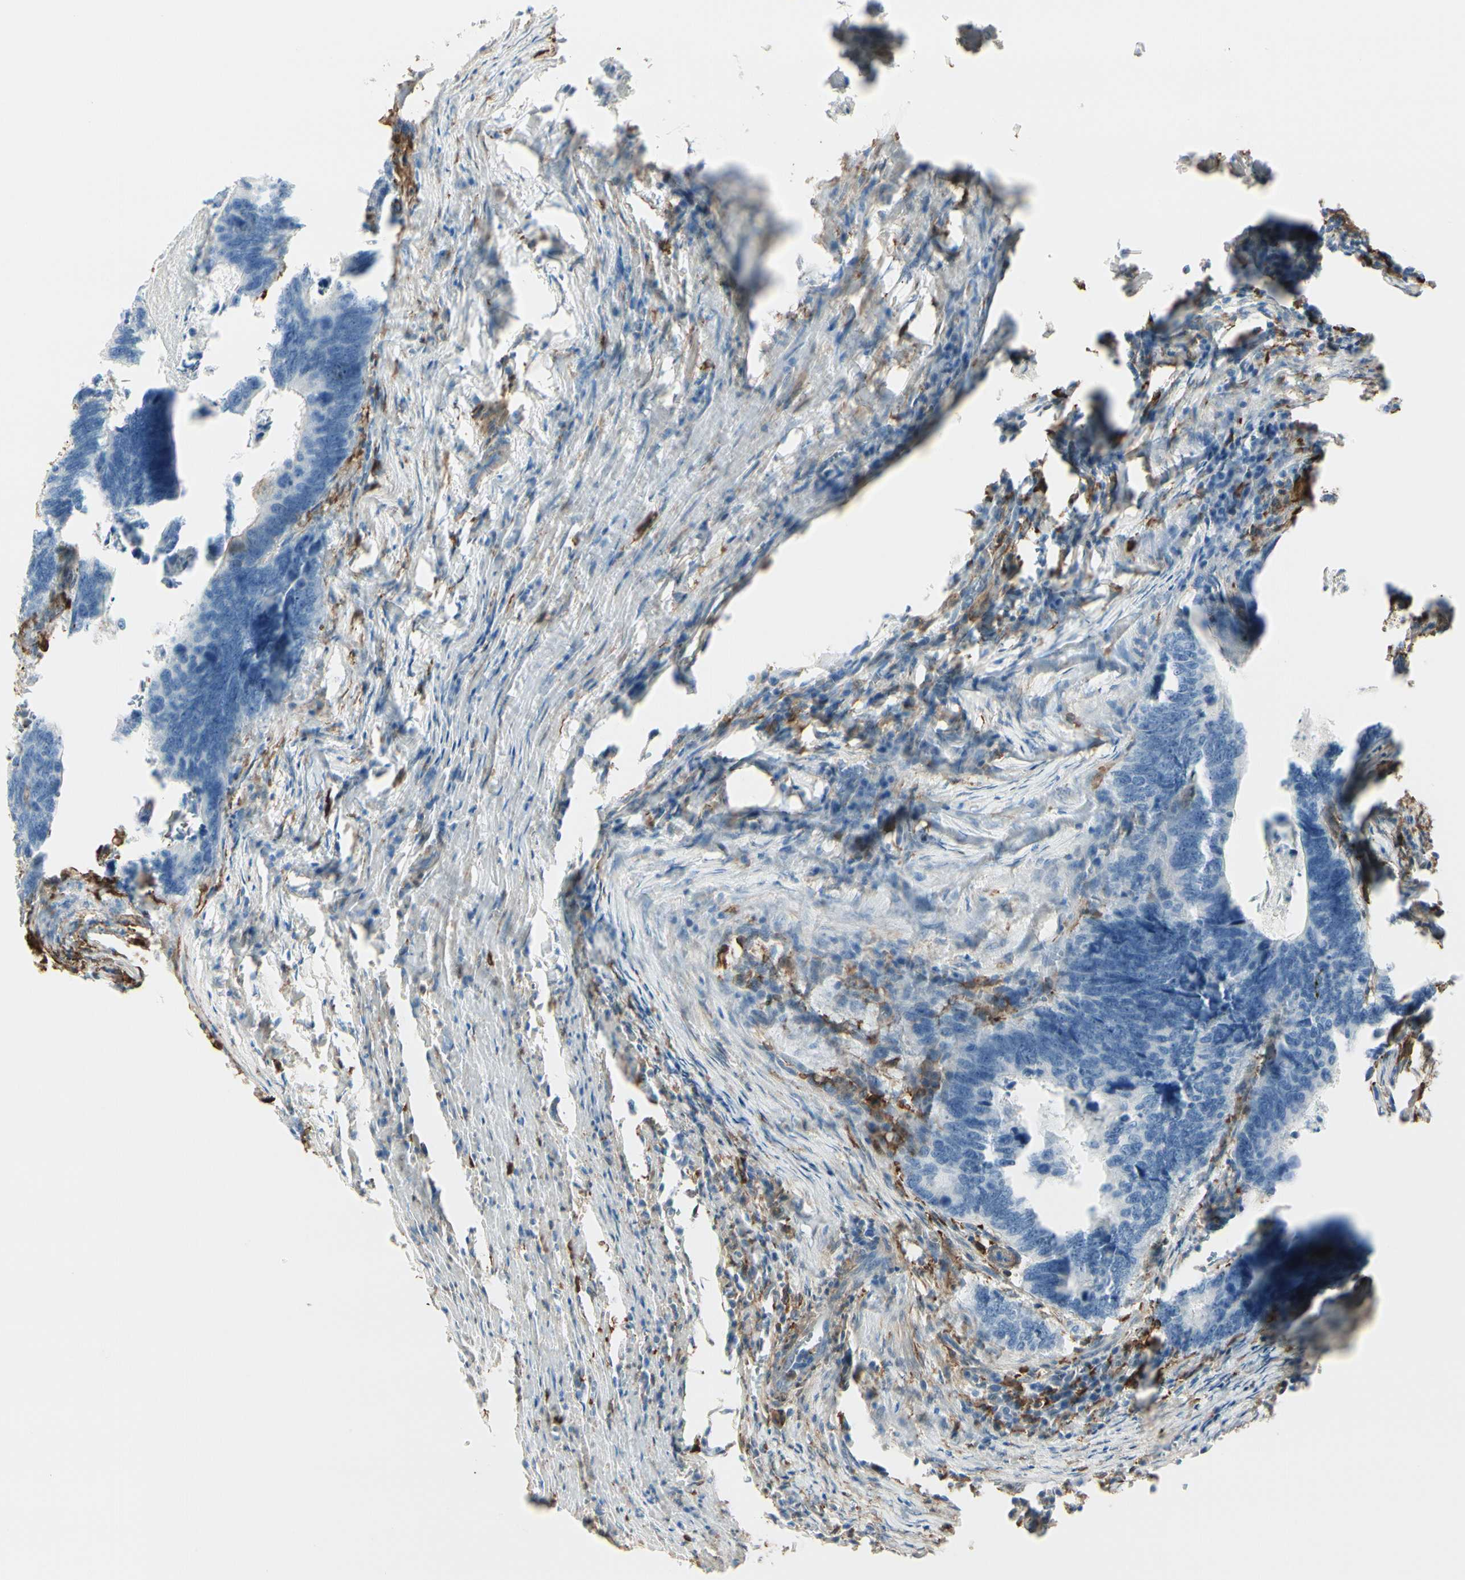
{"staining": {"intensity": "negative", "quantity": "none", "location": "none"}, "tissue": "colorectal cancer", "cell_type": "Tumor cells", "image_type": "cancer", "snomed": [{"axis": "morphology", "description": "Adenocarcinoma, NOS"}, {"axis": "topography", "description": "Colon"}], "caption": "Immunohistochemistry of adenocarcinoma (colorectal) exhibits no expression in tumor cells.", "gene": "GSN", "patient": {"sex": "male", "age": 72}}